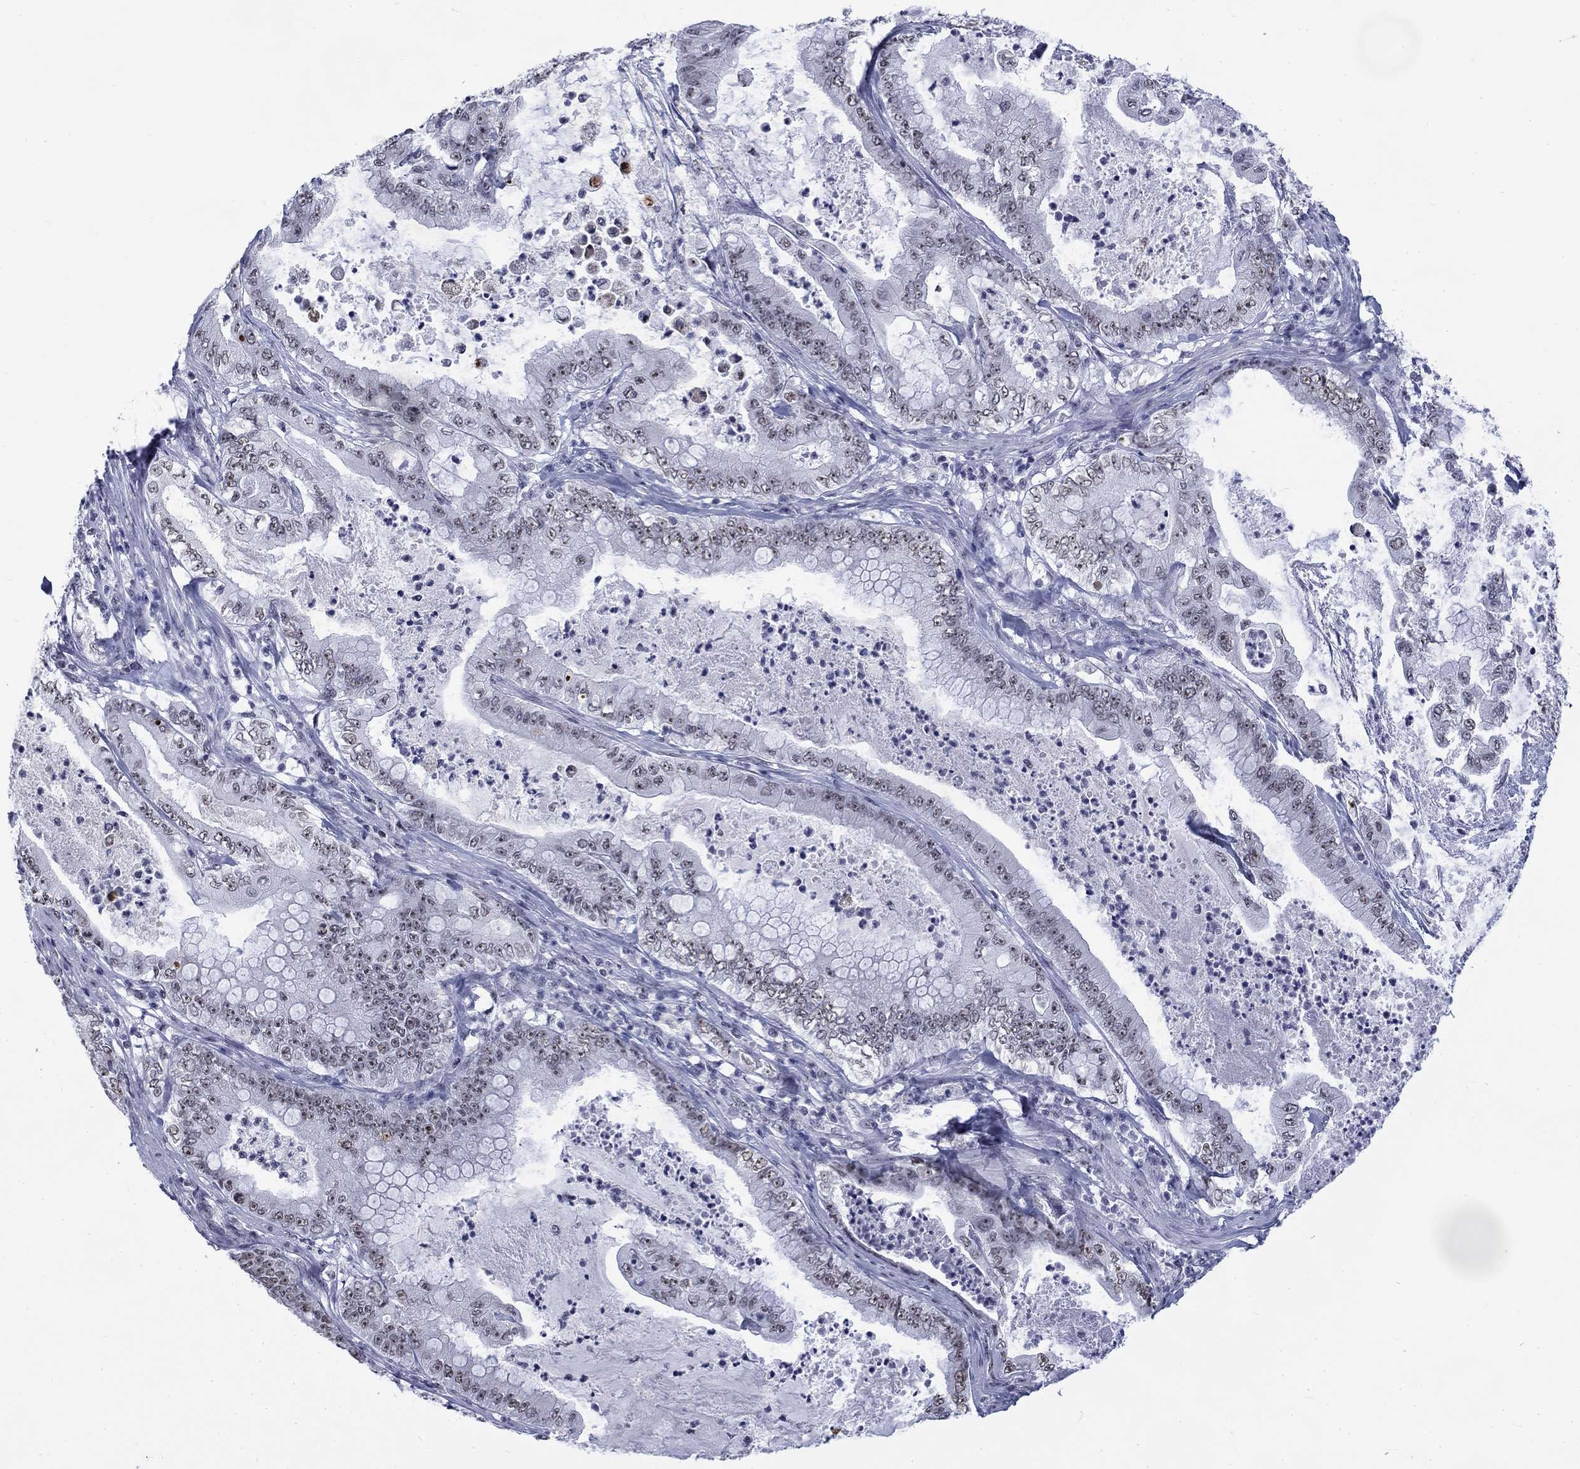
{"staining": {"intensity": "negative", "quantity": "none", "location": "none"}, "tissue": "pancreatic cancer", "cell_type": "Tumor cells", "image_type": "cancer", "snomed": [{"axis": "morphology", "description": "Adenocarcinoma, NOS"}, {"axis": "topography", "description": "Pancreas"}], "caption": "IHC of human pancreatic cancer shows no staining in tumor cells. (DAB immunohistochemistry (IHC), high magnification).", "gene": "CSRNP3", "patient": {"sex": "male", "age": 71}}